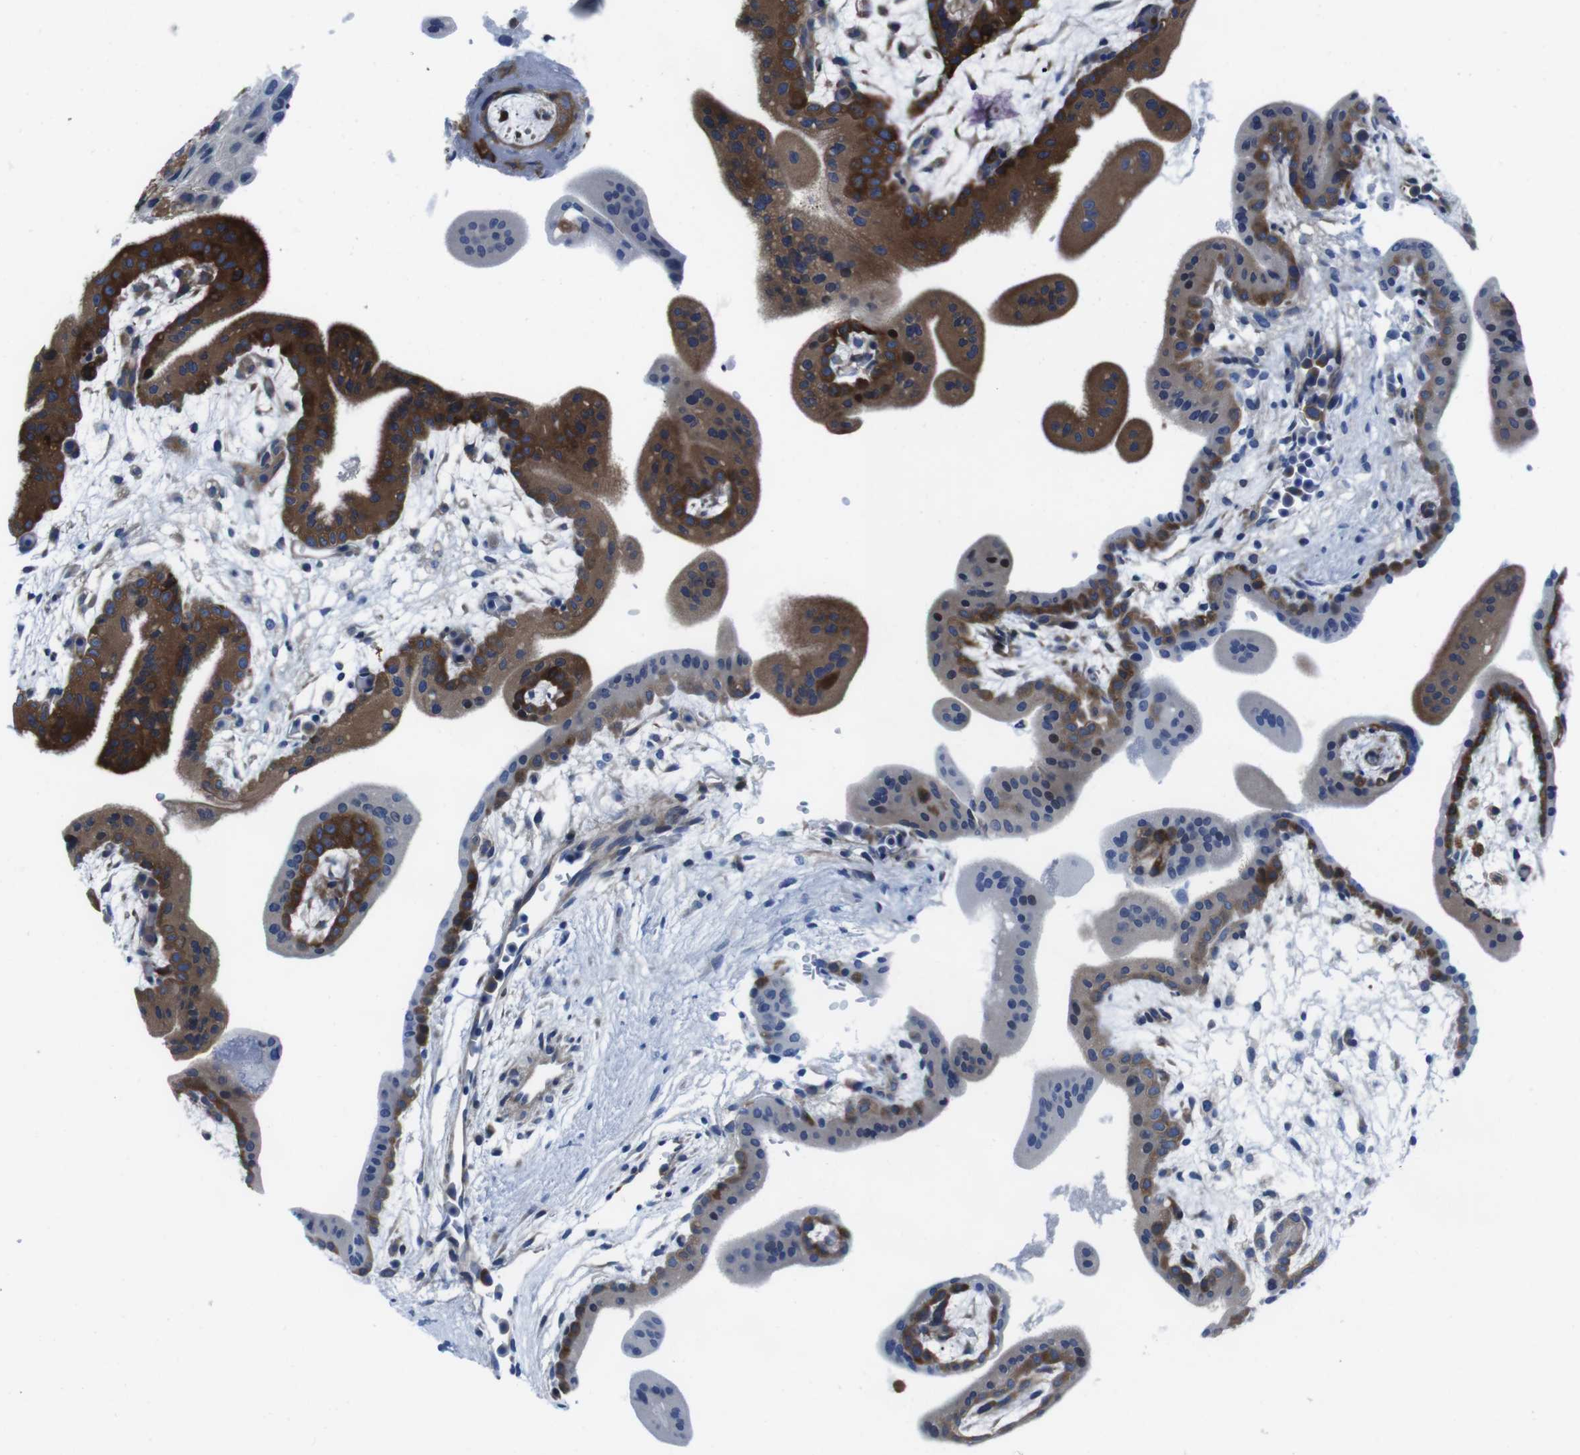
{"staining": {"intensity": "strong", "quantity": ">75%", "location": "cytoplasmic/membranous"}, "tissue": "placenta", "cell_type": "Trophoblastic cells", "image_type": "normal", "snomed": [{"axis": "morphology", "description": "Normal tissue, NOS"}, {"axis": "topography", "description": "Placenta"}], "caption": "Protein staining by immunohistochemistry (IHC) demonstrates strong cytoplasmic/membranous expression in approximately >75% of trophoblastic cells in normal placenta. The protein is shown in brown color, while the nuclei are stained blue.", "gene": "EIF4A1", "patient": {"sex": "female", "age": 35}}